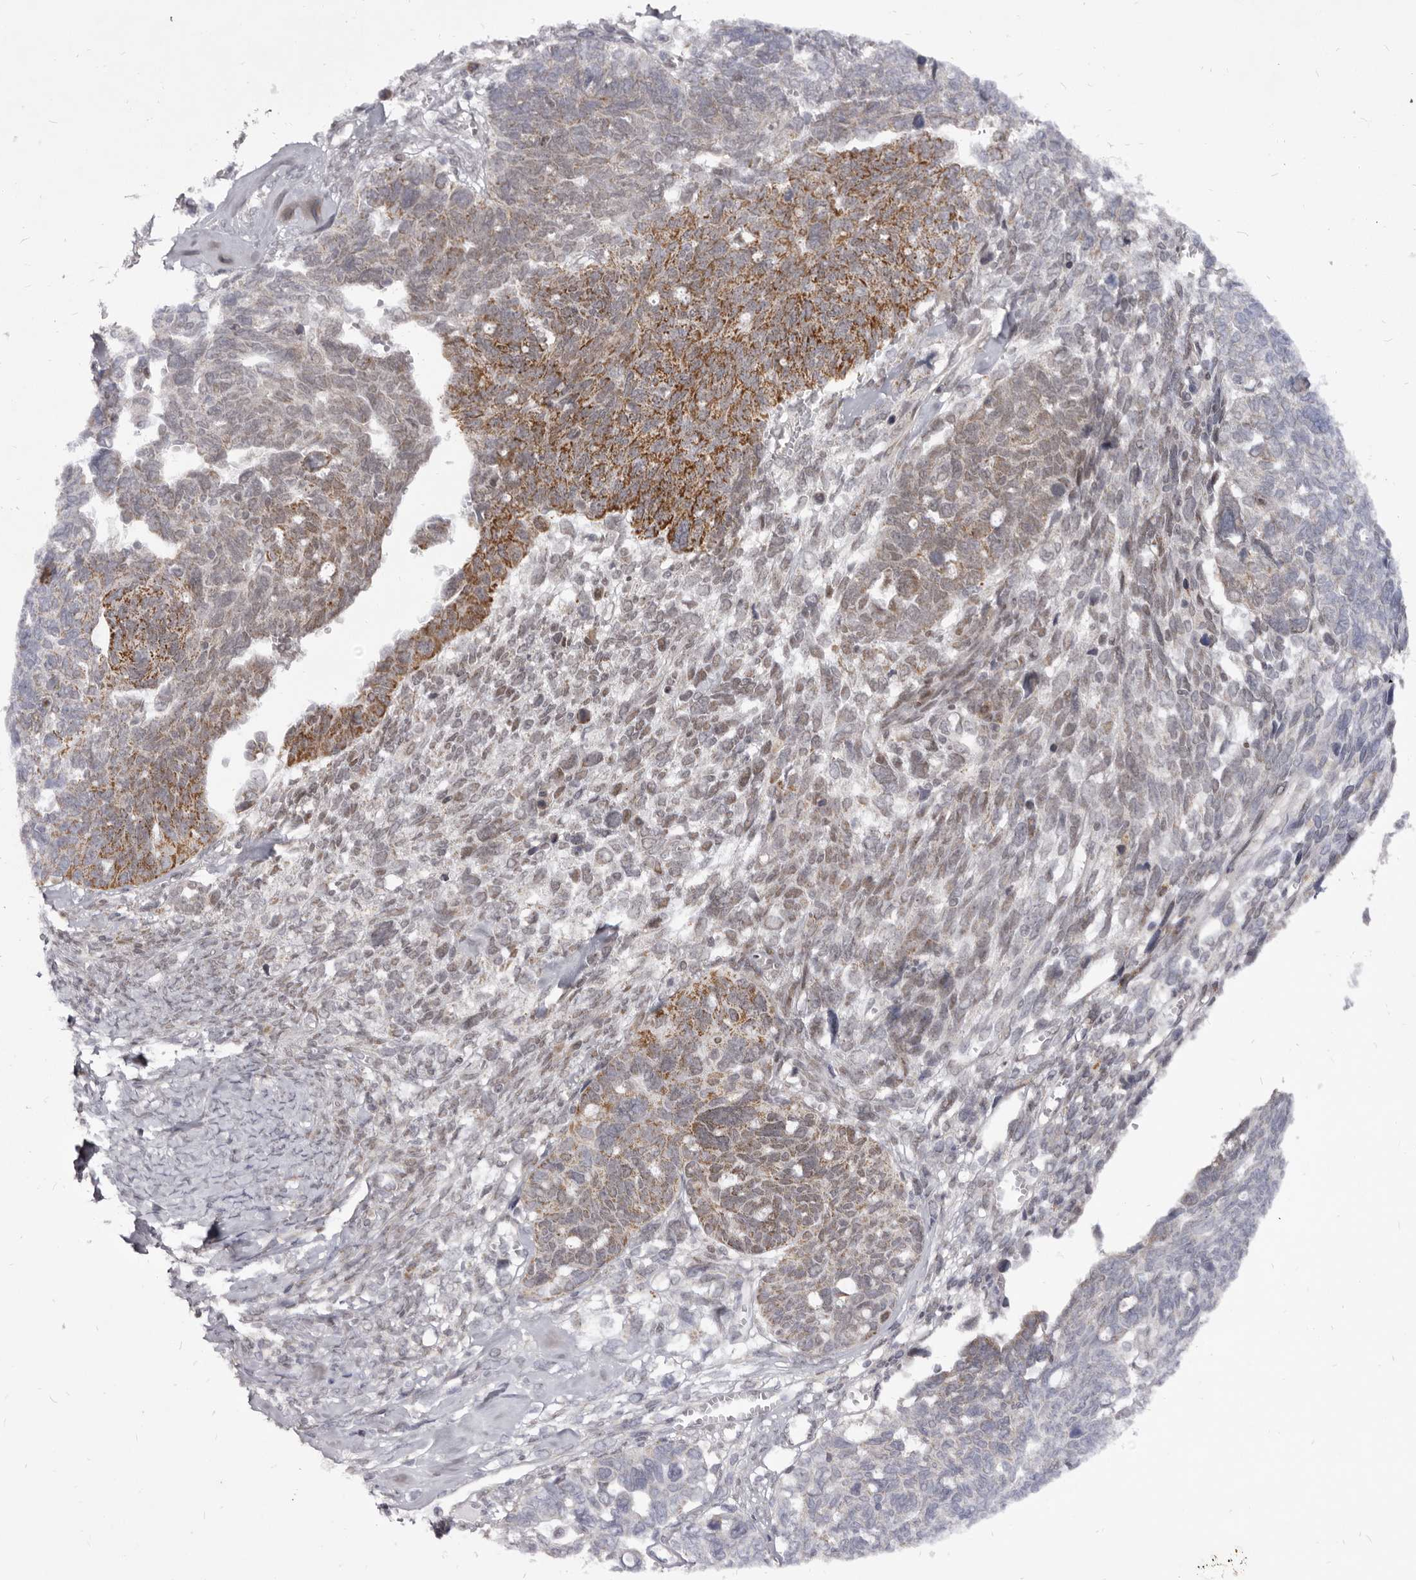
{"staining": {"intensity": "moderate", "quantity": "25%-75%", "location": "cytoplasmic/membranous"}, "tissue": "ovarian cancer", "cell_type": "Tumor cells", "image_type": "cancer", "snomed": [{"axis": "morphology", "description": "Cystadenocarcinoma, serous, NOS"}, {"axis": "topography", "description": "Ovary"}], "caption": "Brown immunohistochemical staining in human ovarian cancer reveals moderate cytoplasmic/membranous staining in about 25%-75% of tumor cells. (DAB IHC with brightfield microscopy, high magnification).", "gene": "THUMPD1", "patient": {"sex": "female", "age": 79}}